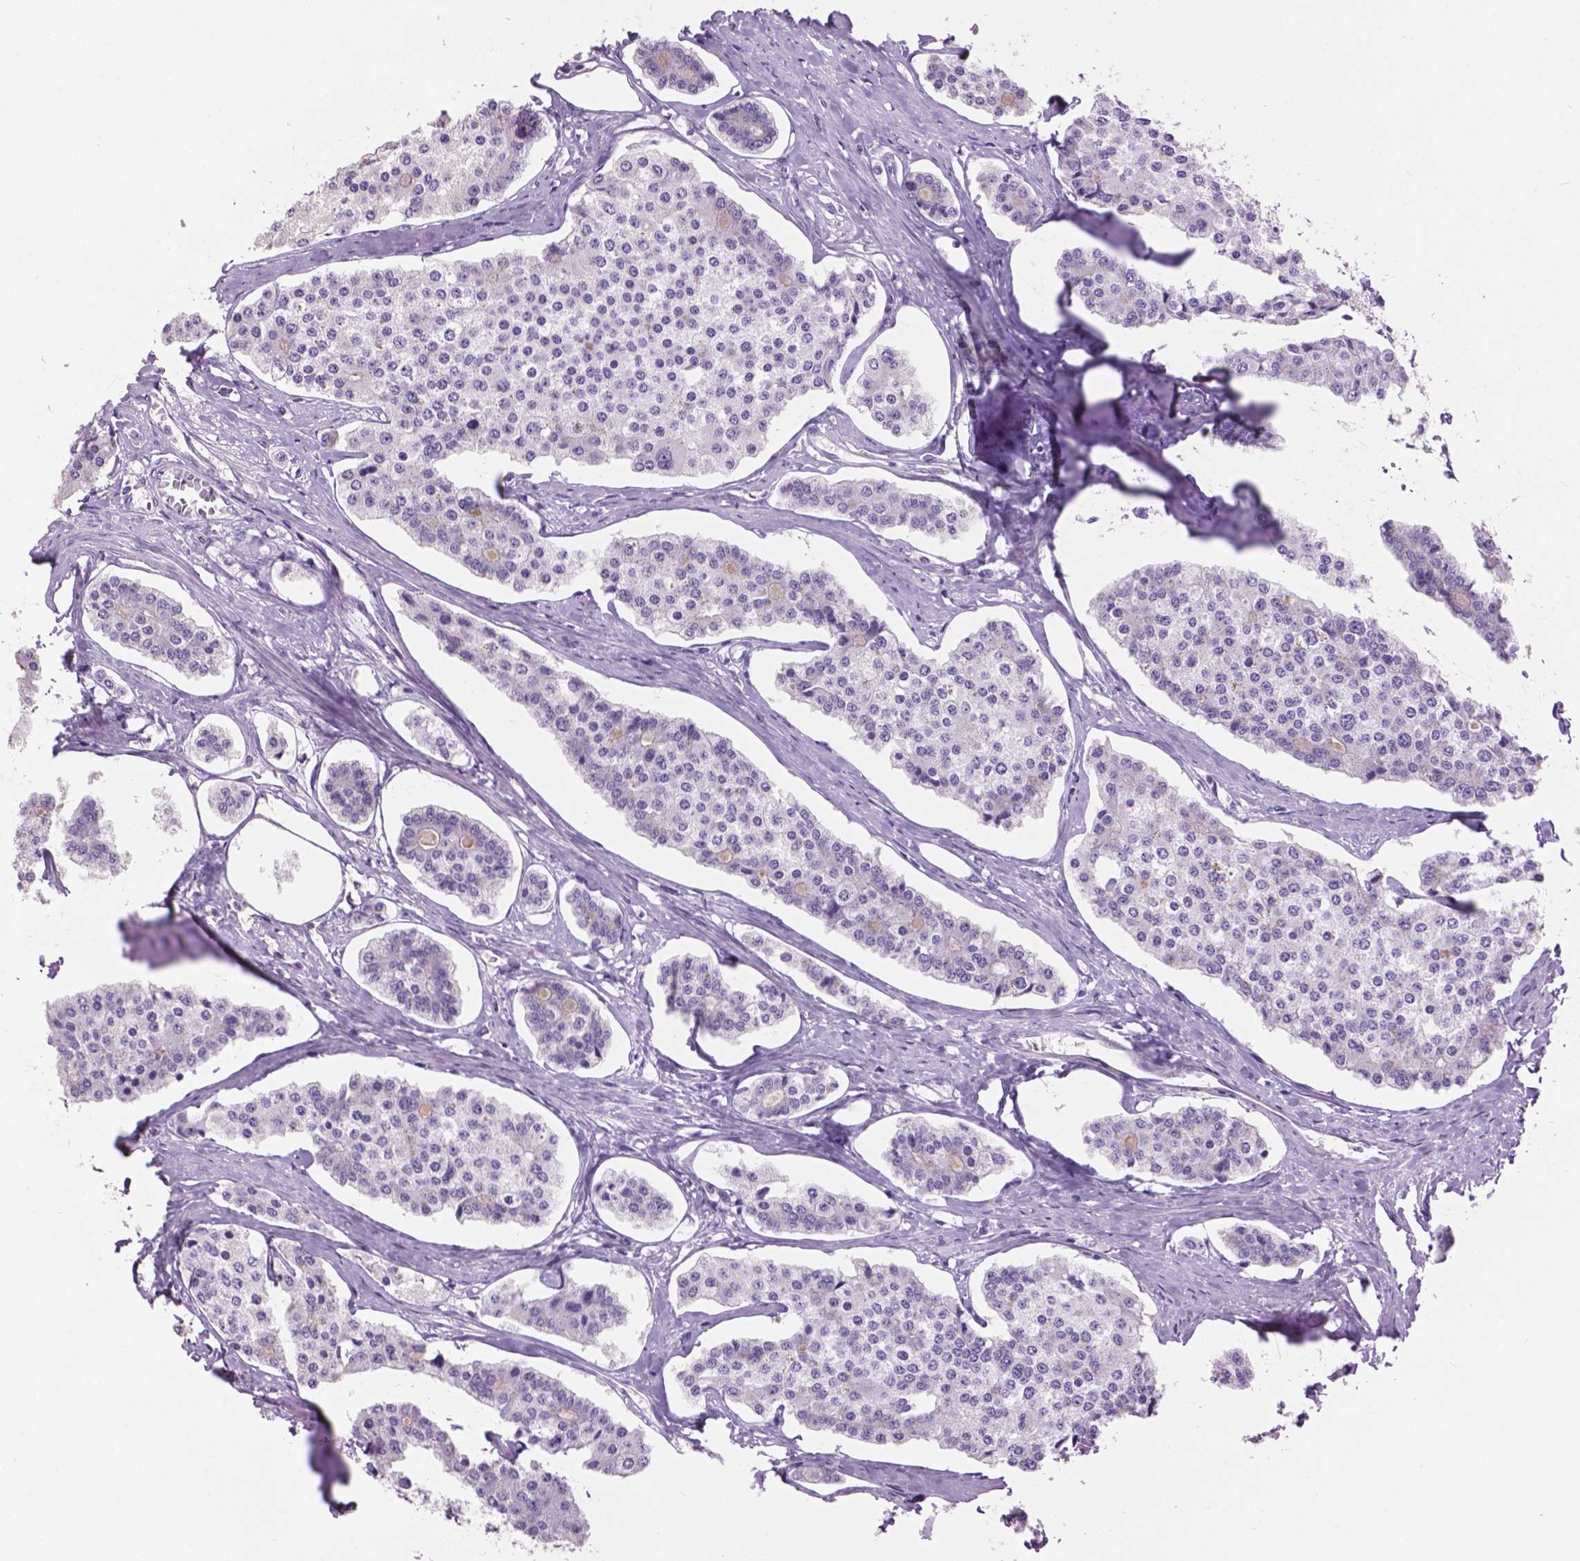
{"staining": {"intensity": "negative", "quantity": "none", "location": "none"}, "tissue": "carcinoid", "cell_type": "Tumor cells", "image_type": "cancer", "snomed": [{"axis": "morphology", "description": "Carcinoid, malignant, NOS"}, {"axis": "topography", "description": "Small intestine"}], "caption": "Tumor cells show no significant protein expression in carcinoid. (Brightfield microscopy of DAB (3,3'-diaminobenzidine) immunohistochemistry (IHC) at high magnification).", "gene": "CRYBA4", "patient": {"sex": "female", "age": 65}}